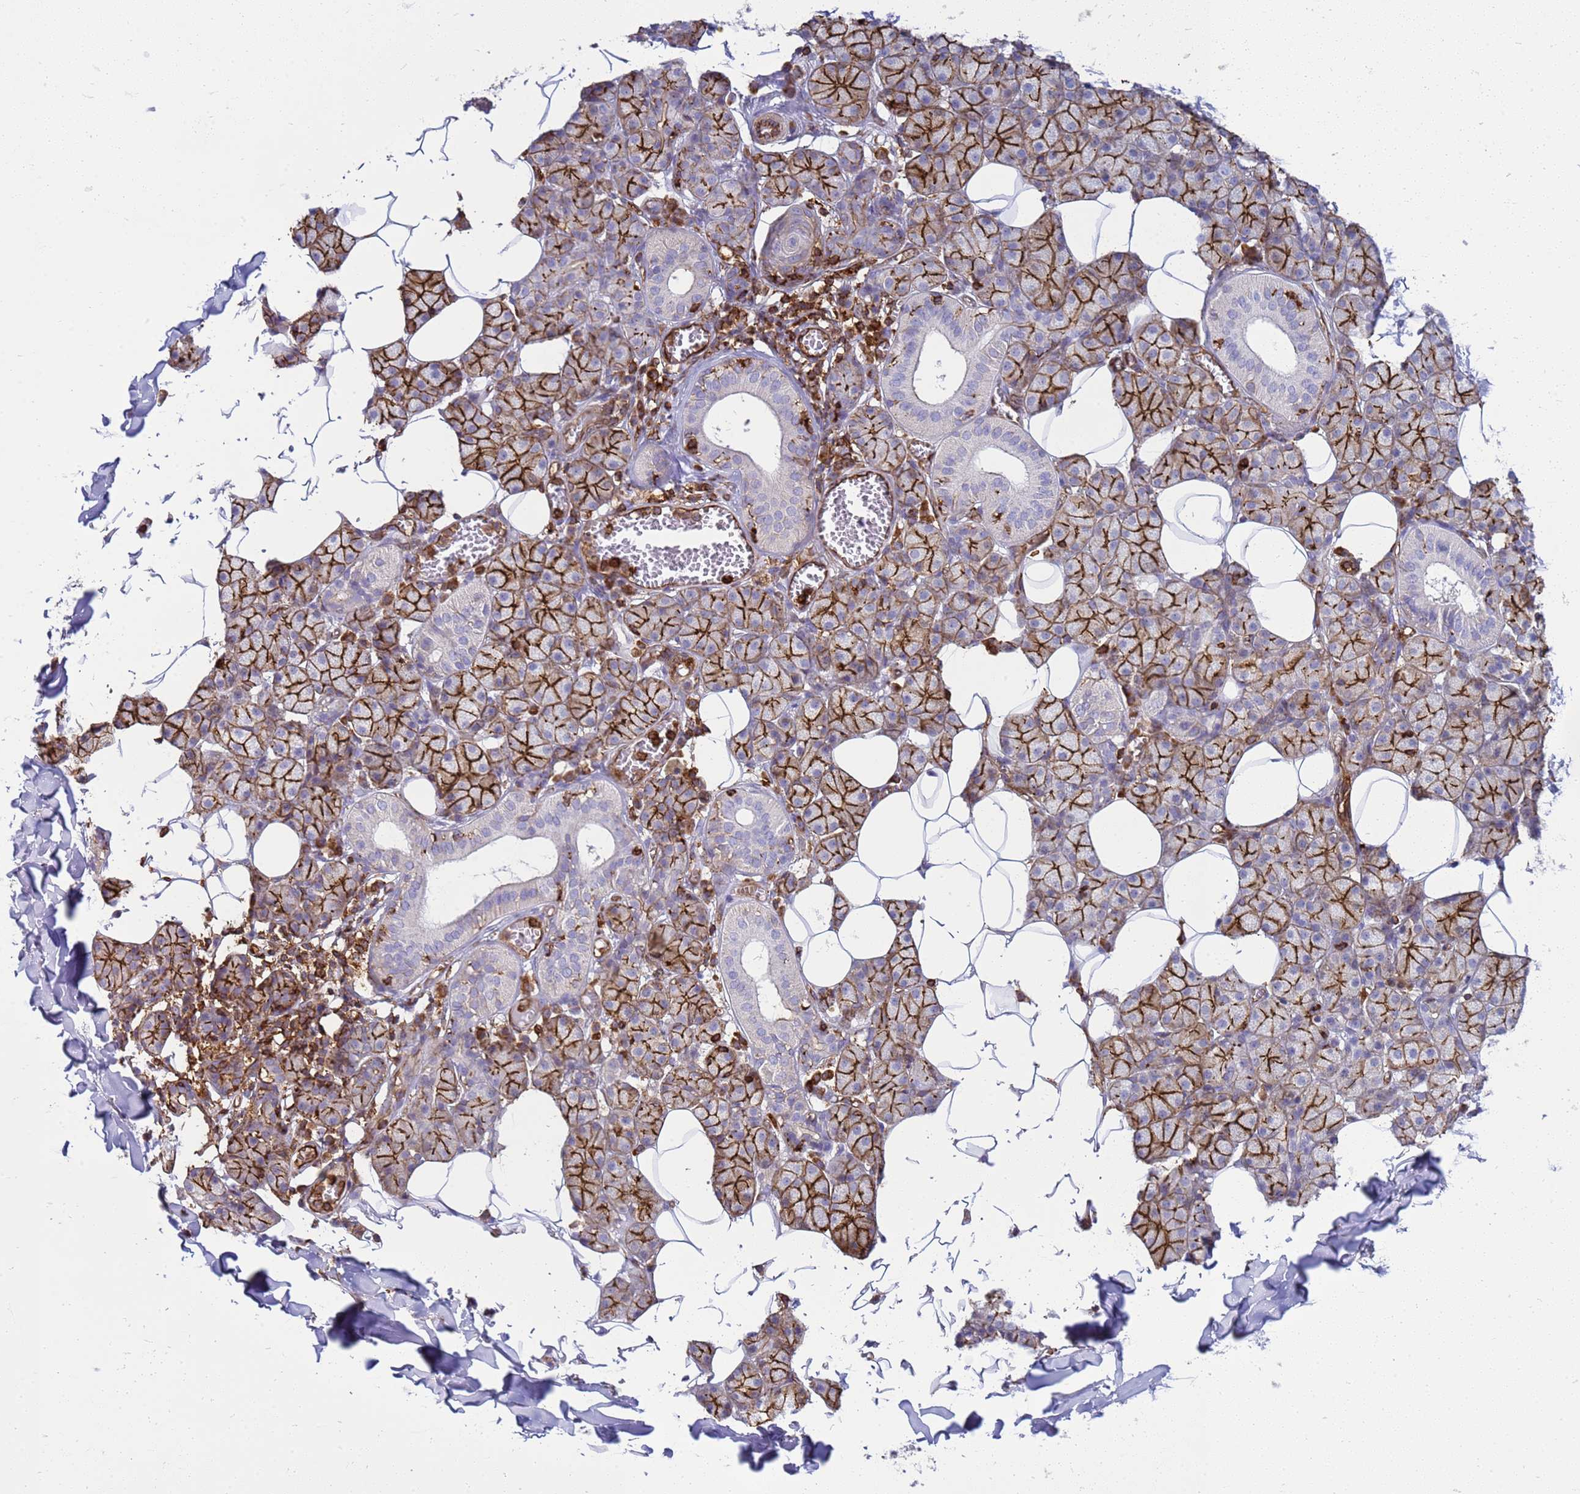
{"staining": {"intensity": "strong", "quantity": "25%-75%", "location": "cytoplasmic/membranous"}, "tissue": "salivary gland", "cell_type": "Glandular cells", "image_type": "normal", "snomed": [{"axis": "morphology", "description": "Normal tissue, NOS"}, {"axis": "topography", "description": "Salivary gland"}], "caption": "High-power microscopy captured an immunohistochemistry micrograph of normal salivary gland, revealing strong cytoplasmic/membranous expression in approximately 25%-75% of glandular cells.", "gene": "ZBTB8OS", "patient": {"sex": "female", "age": 33}}